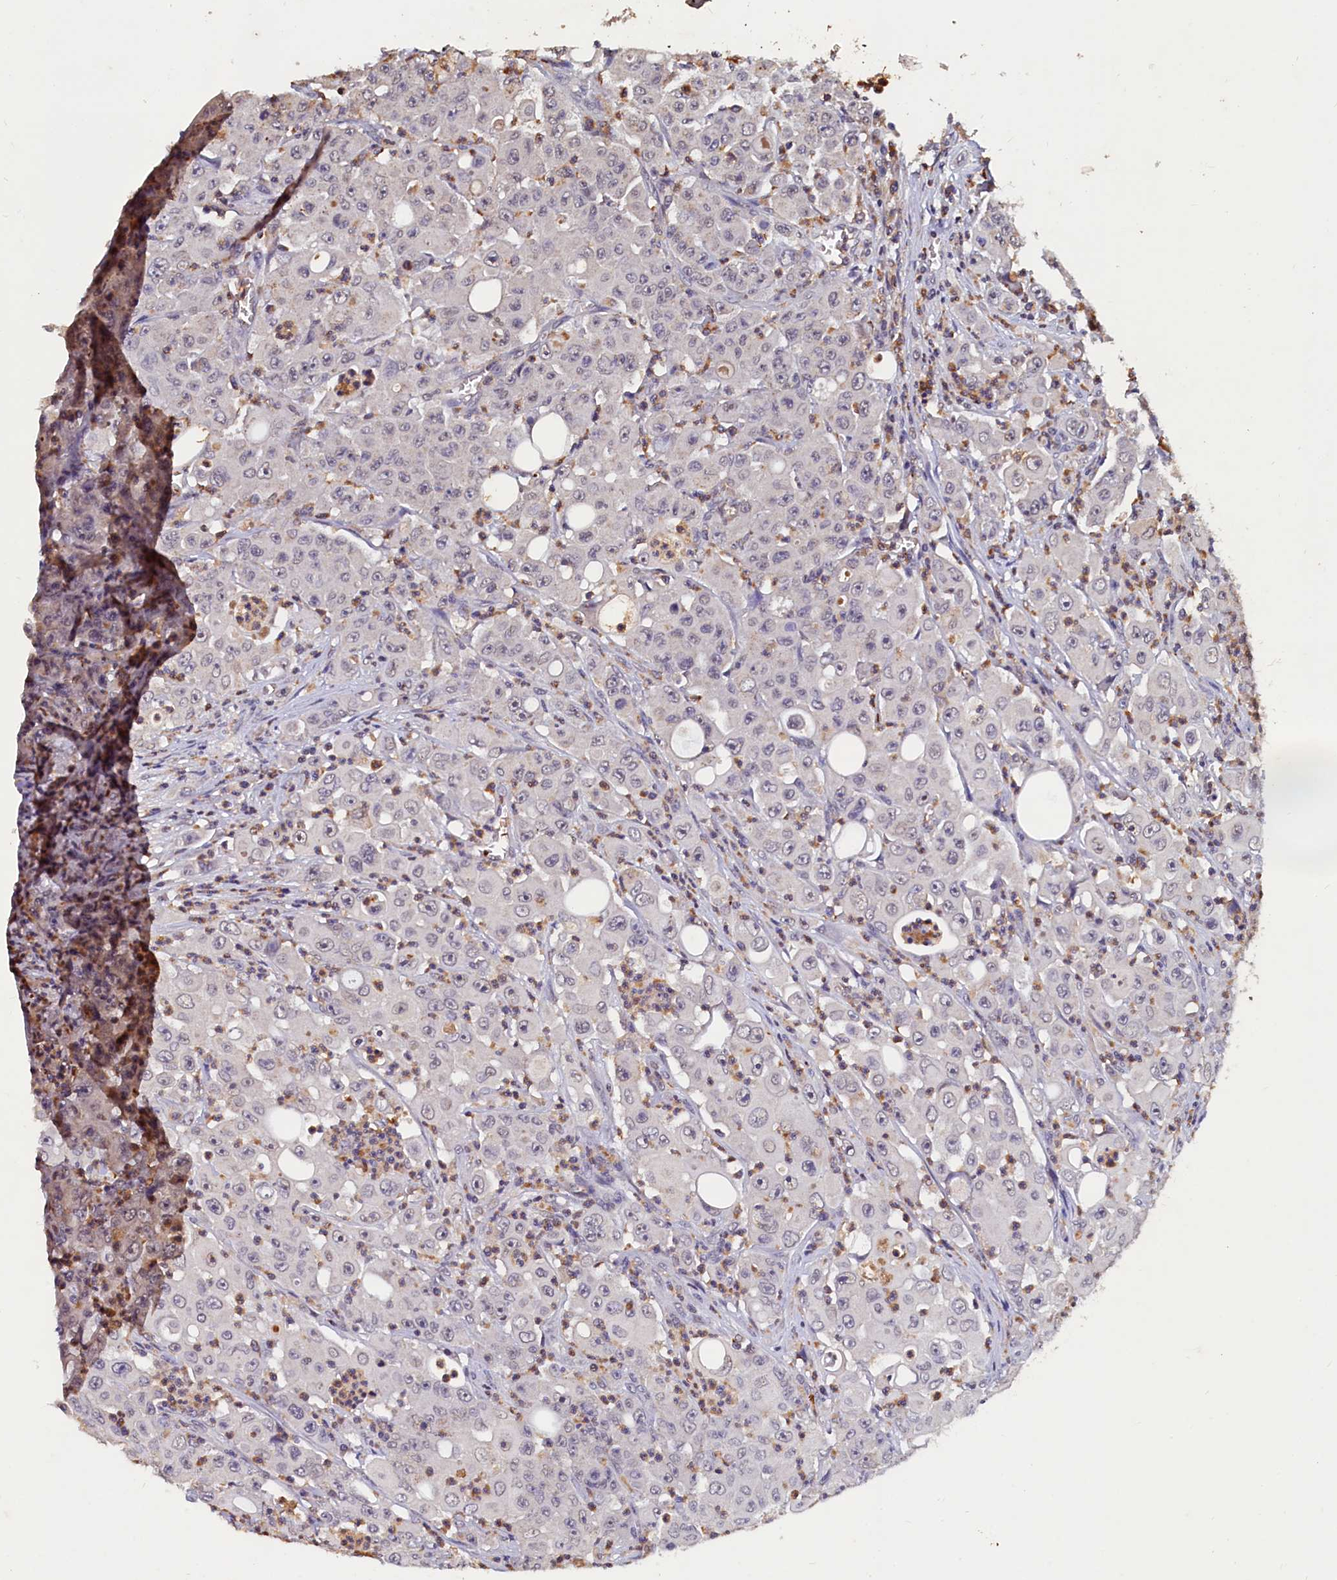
{"staining": {"intensity": "negative", "quantity": "none", "location": "none"}, "tissue": "colorectal cancer", "cell_type": "Tumor cells", "image_type": "cancer", "snomed": [{"axis": "morphology", "description": "Adenocarcinoma, NOS"}, {"axis": "topography", "description": "Colon"}], "caption": "This is an immunohistochemistry (IHC) photomicrograph of human colorectal cancer. There is no expression in tumor cells.", "gene": "CSTPP1", "patient": {"sex": "male", "age": 51}}